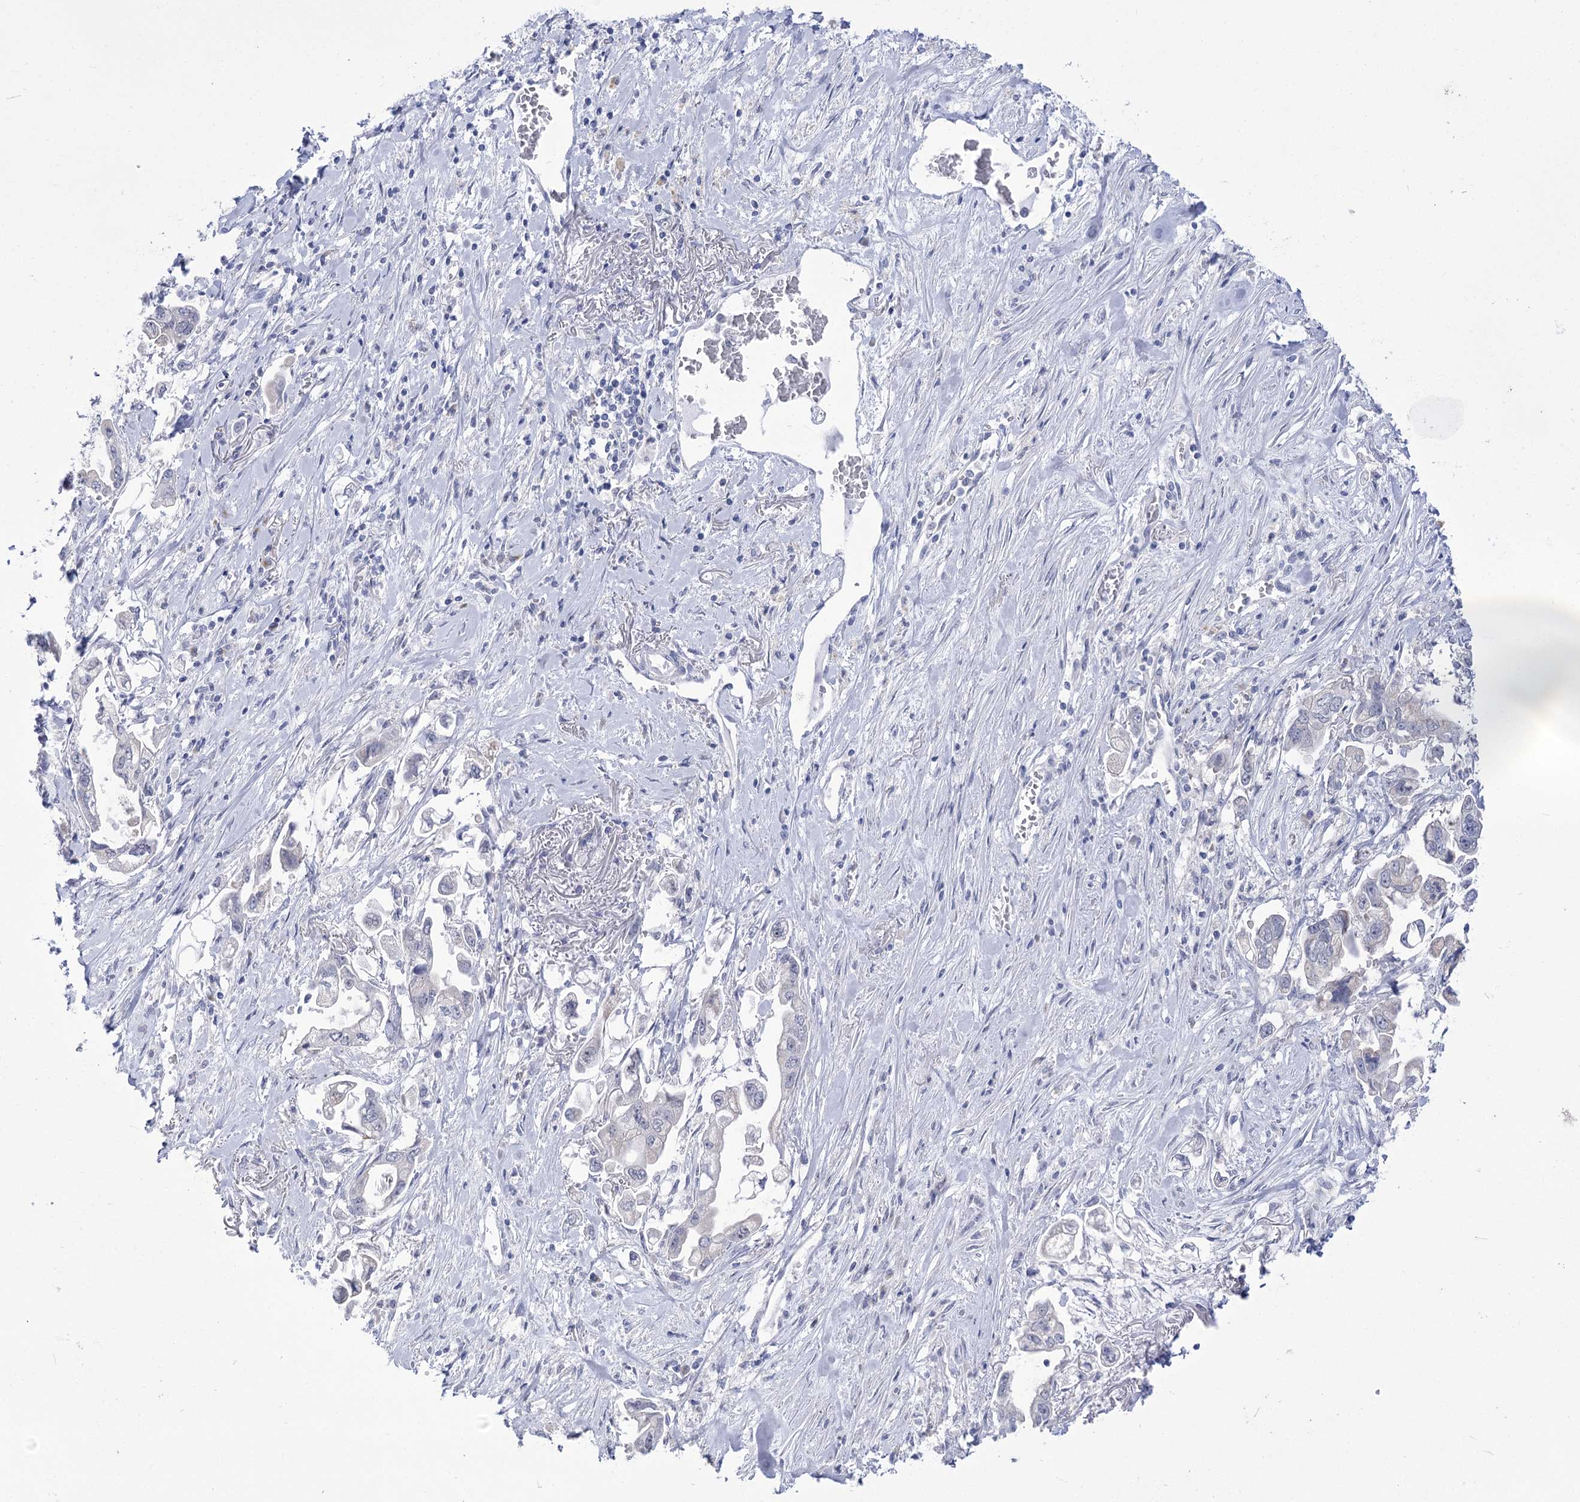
{"staining": {"intensity": "negative", "quantity": "none", "location": "none"}, "tissue": "stomach cancer", "cell_type": "Tumor cells", "image_type": "cancer", "snomed": [{"axis": "morphology", "description": "Adenocarcinoma, NOS"}, {"axis": "topography", "description": "Stomach"}], "caption": "Tumor cells are negative for protein expression in human adenocarcinoma (stomach).", "gene": "BEND7", "patient": {"sex": "male", "age": 62}}